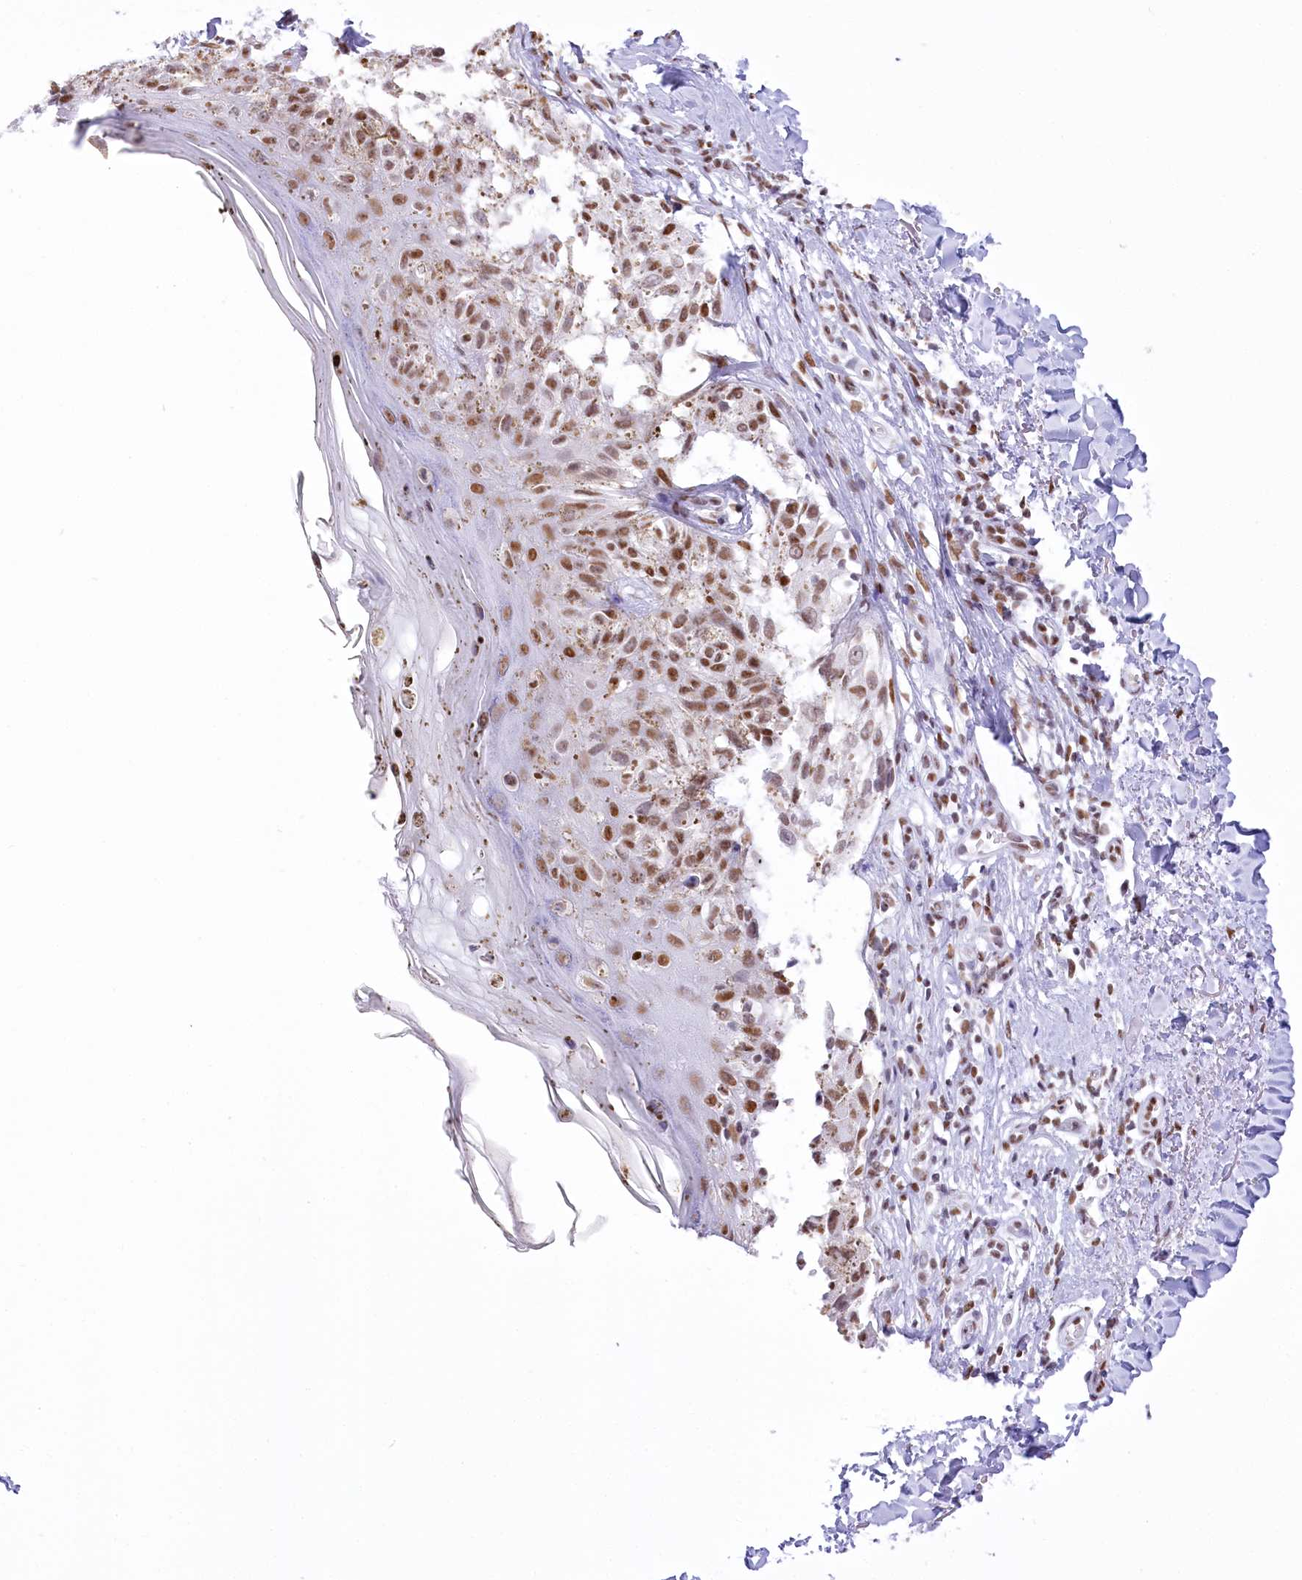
{"staining": {"intensity": "moderate", "quantity": ">75%", "location": "nuclear"}, "tissue": "melanoma", "cell_type": "Tumor cells", "image_type": "cancer", "snomed": [{"axis": "morphology", "description": "Malignant melanoma, NOS"}, {"axis": "topography", "description": "Skin"}], "caption": "A micrograph showing moderate nuclear staining in about >75% of tumor cells in malignant melanoma, as visualized by brown immunohistochemical staining.", "gene": "HNRNPA0", "patient": {"sex": "female", "age": 50}}